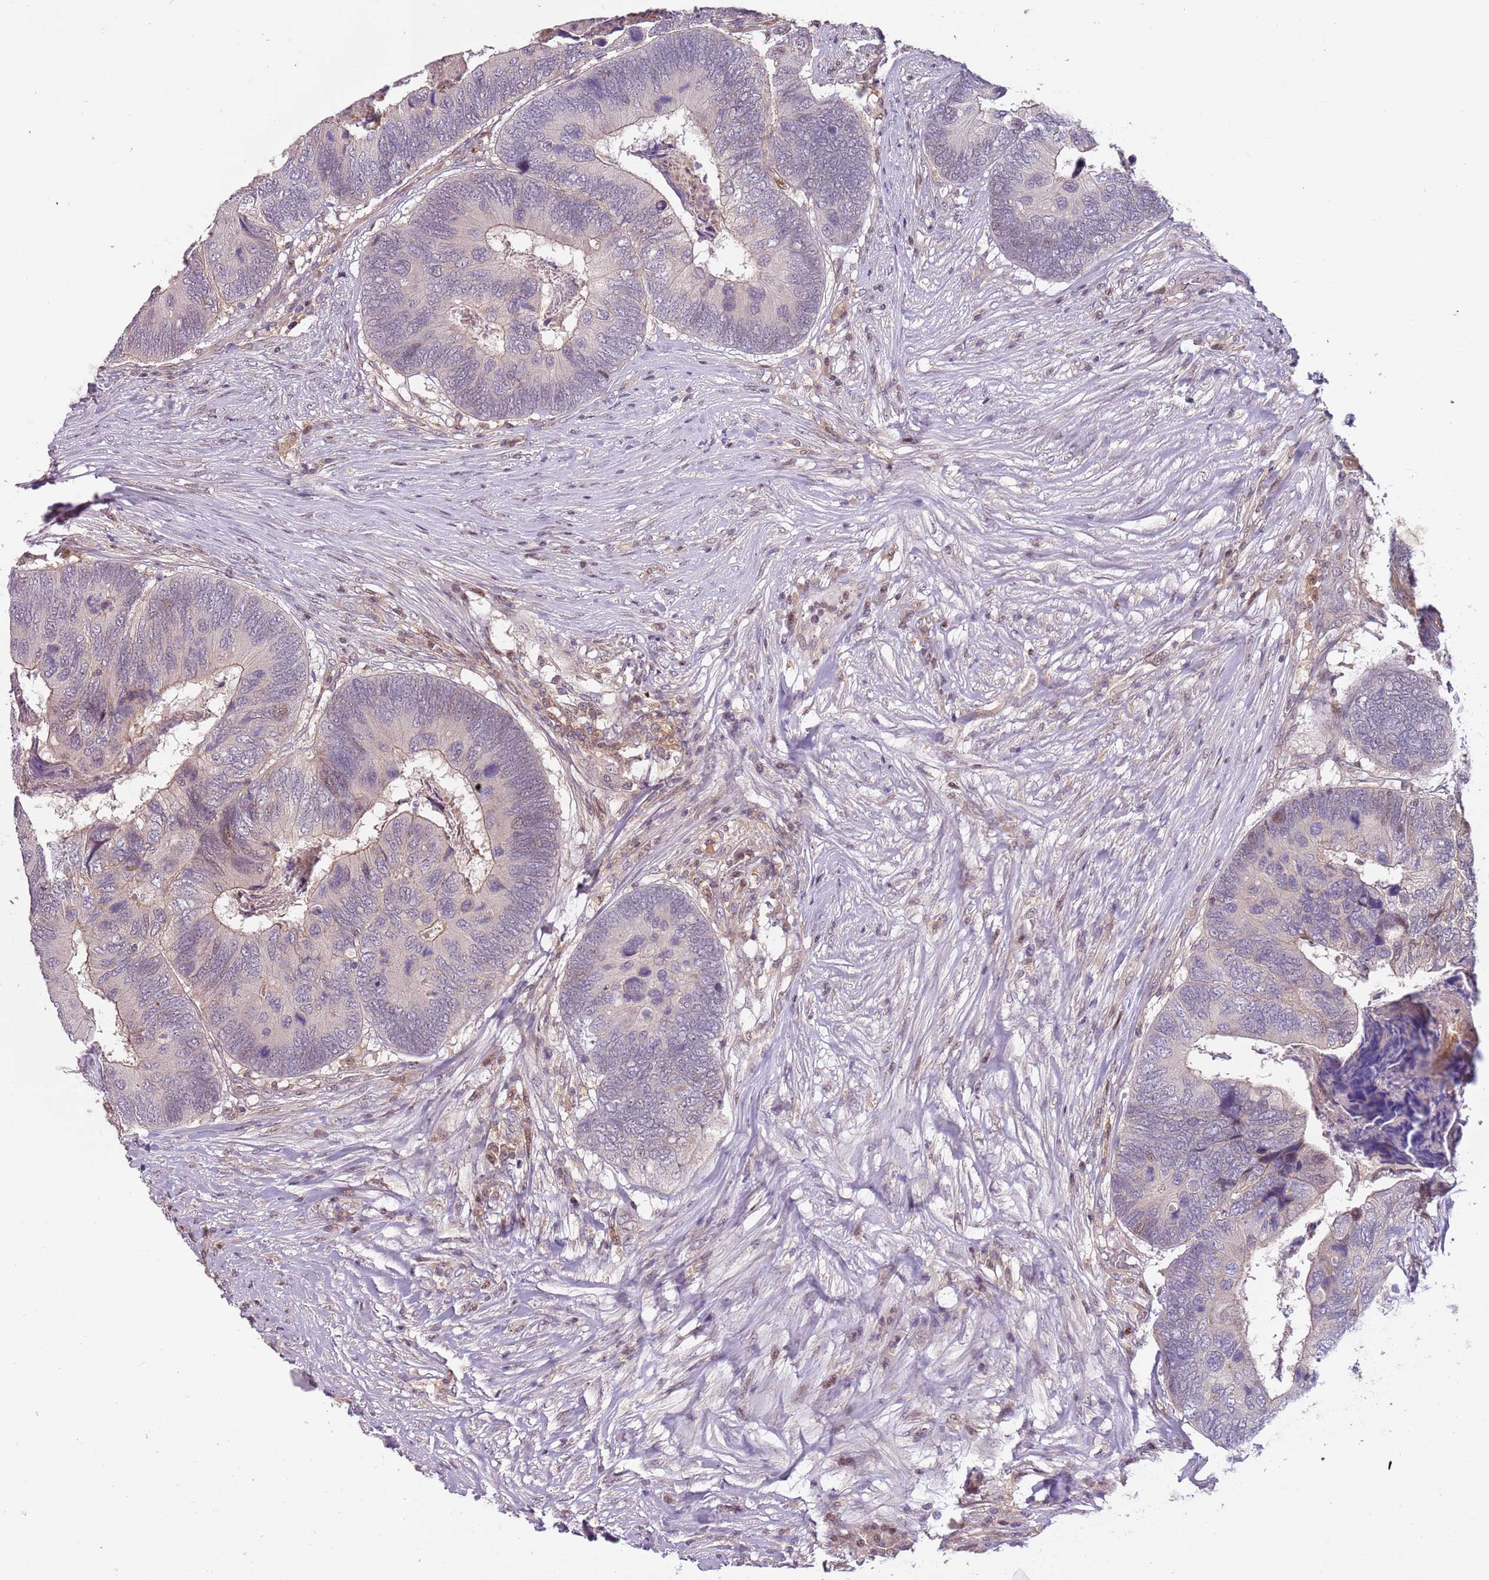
{"staining": {"intensity": "weak", "quantity": "<25%", "location": "nuclear"}, "tissue": "colorectal cancer", "cell_type": "Tumor cells", "image_type": "cancer", "snomed": [{"axis": "morphology", "description": "Adenocarcinoma, NOS"}, {"axis": "topography", "description": "Colon"}], "caption": "This is an immunohistochemistry micrograph of human colorectal cancer. There is no staining in tumor cells.", "gene": "GSTO2", "patient": {"sex": "female", "age": 67}}